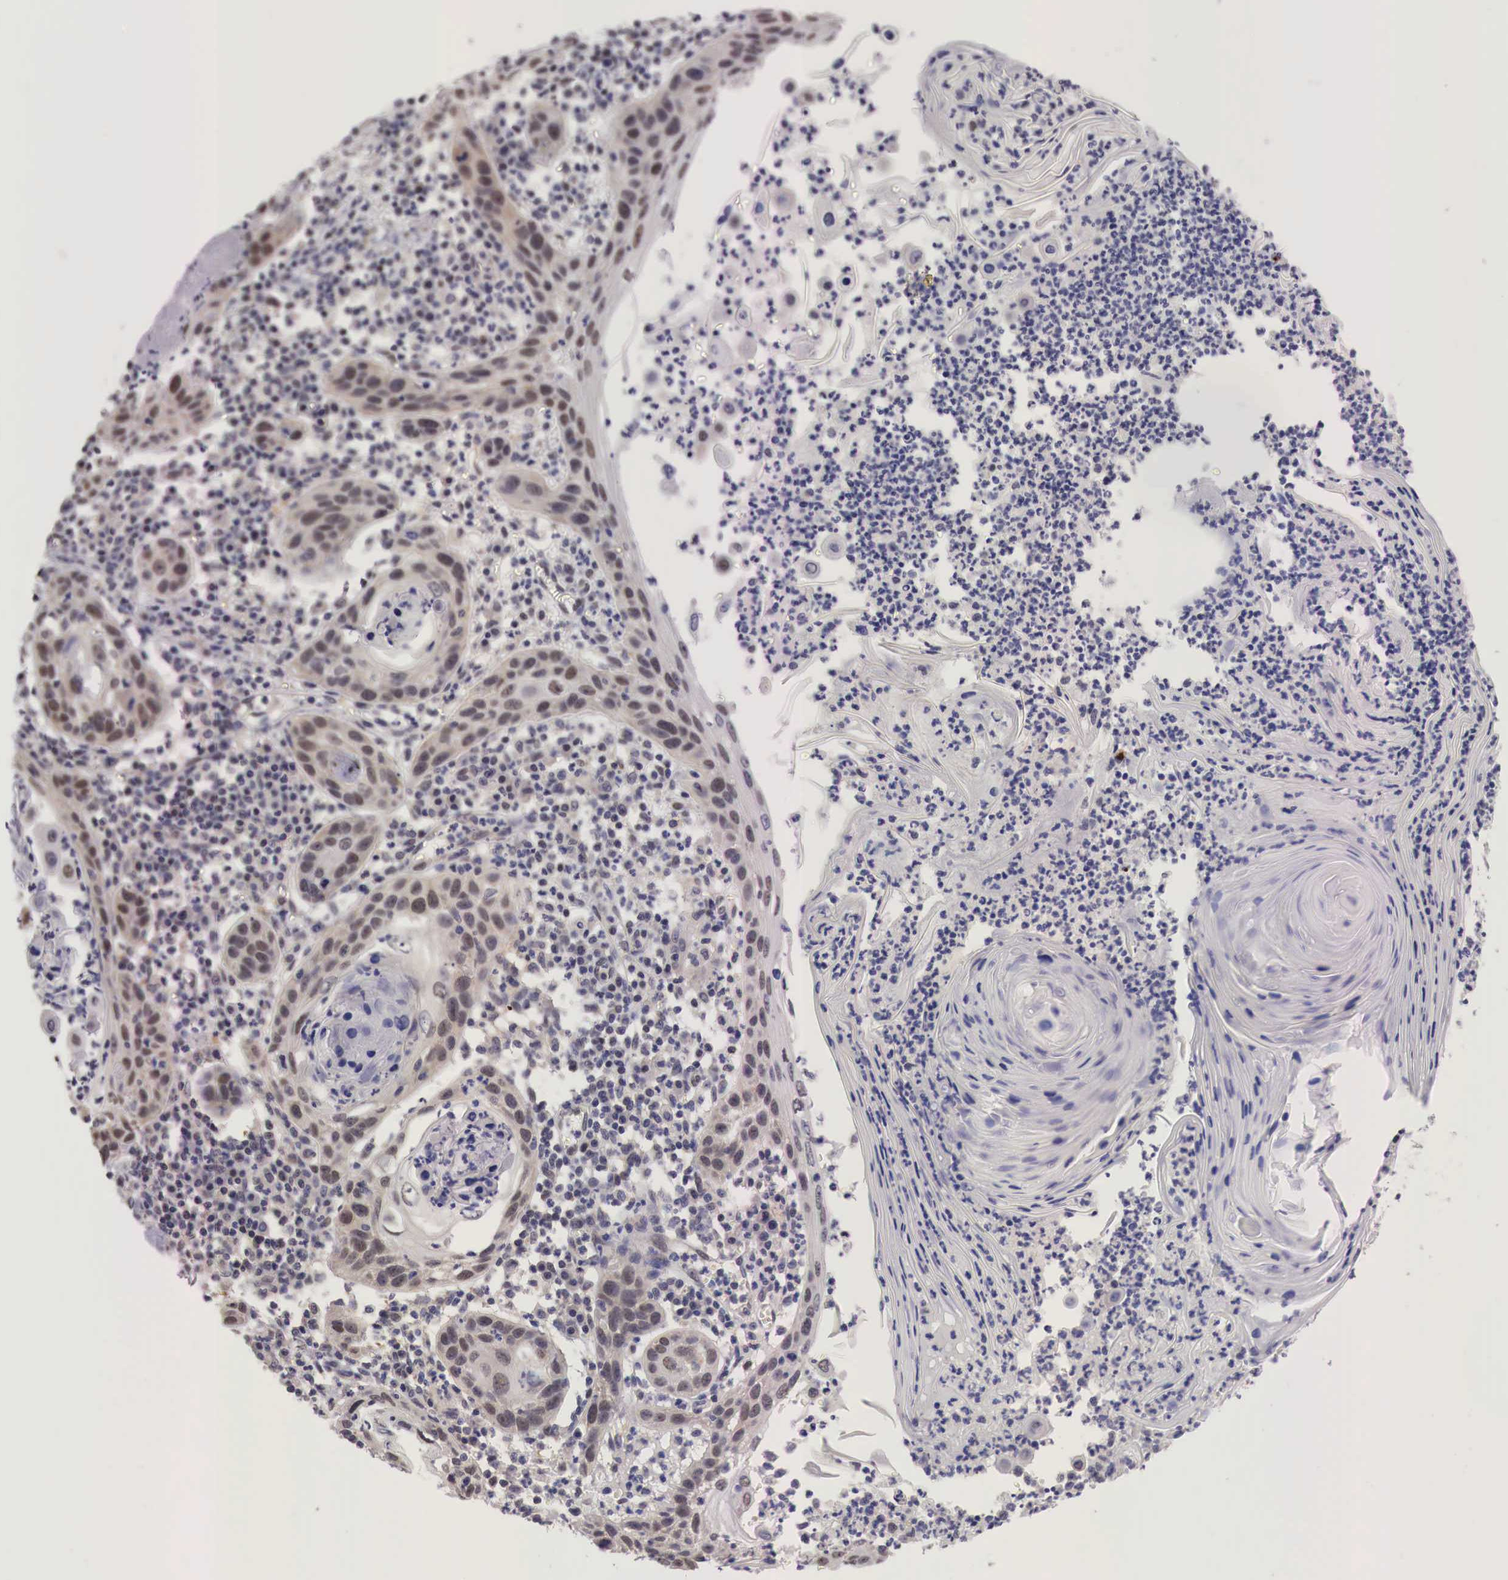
{"staining": {"intensity": "weak", "quantity": ">75%", "location": "cytoplasmic/membranous,nuclear"}, "tissue": "skin cancer", "cell_type": "Tumor cells", "image_type": "cancer", "snomed": [{"axis": "morphology", "description": "Squamous cell carcinoma, NOS"}, {"axis": "topography", "description": "Skin"}], "caption": "Approximately >75% of tumor cells in human skin cancer (squamous cell carcinoma) display weak cytoplasmic/membranous and nuclear protein staining as visualized by brown immunohistochemical staining.", "gene": "PABIR2", "patient": {"sex": "female", "age": 74}}